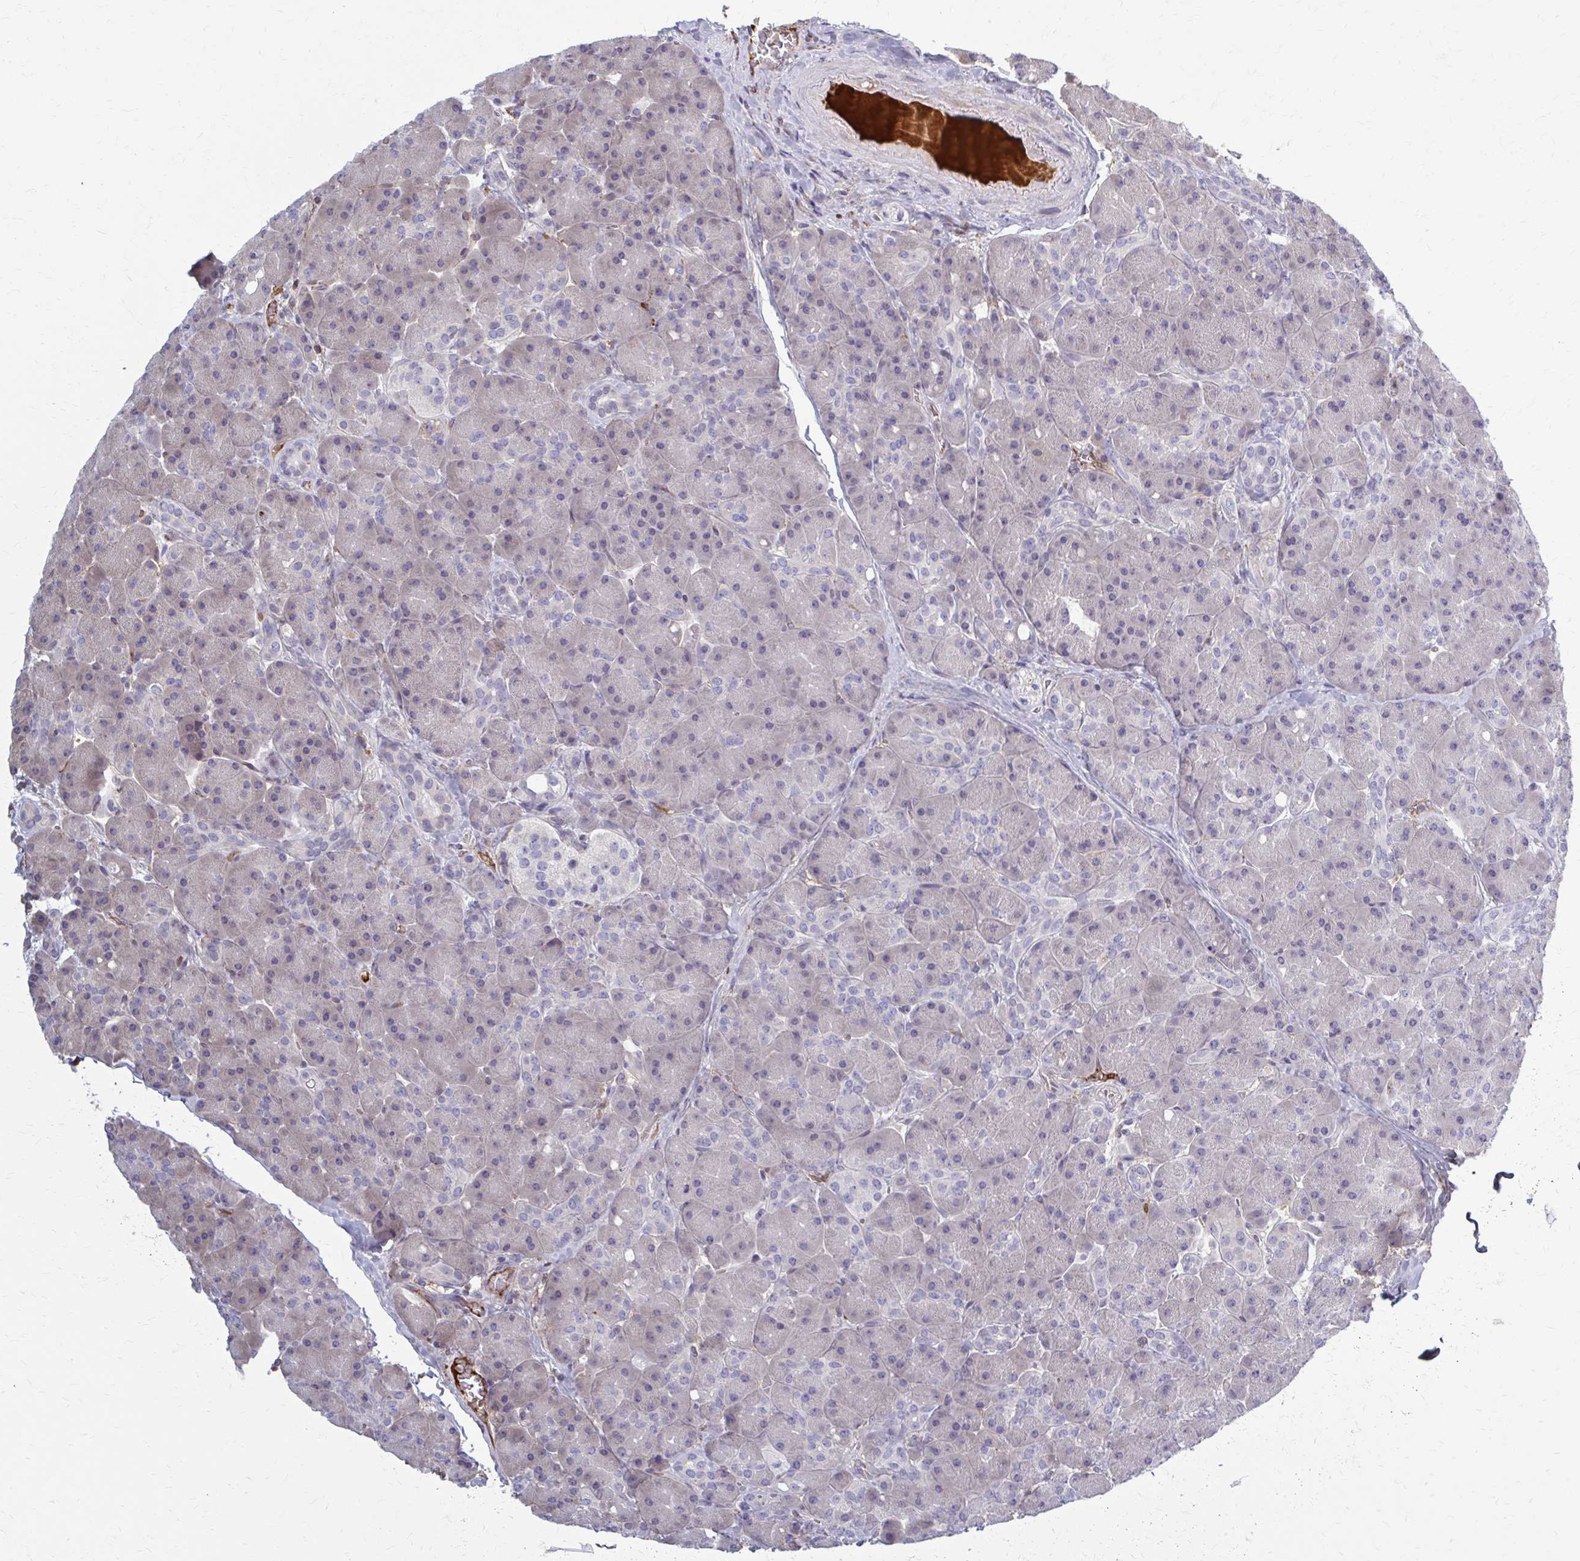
{"staining": {"intensity": "negative", "quantity": "none", "location": "none"}, "tissue": "pancreas", "cell_type": "Exocrine glandular cells", "image_type": "normal", "snomed": [{"axis": "morphology", "description": "Normal tissue, NOS"}, {"axis": "topography", "description": "Pancreas"}], "caption": "DAB (3,3'-diaminobenzidine) immunohistochemical staining of benign pancreas exhibits no significant staining in exocrine glandular cells. The staining was performed using DAB (3,3'-diaminobenzidine) to visualize the protein expression in brown, while the nuclei were stained in blue with hematoxylin (Magnification: 20x).", "gene": "MCRIP2", "patient": {"sex": "male", "age": 55}}